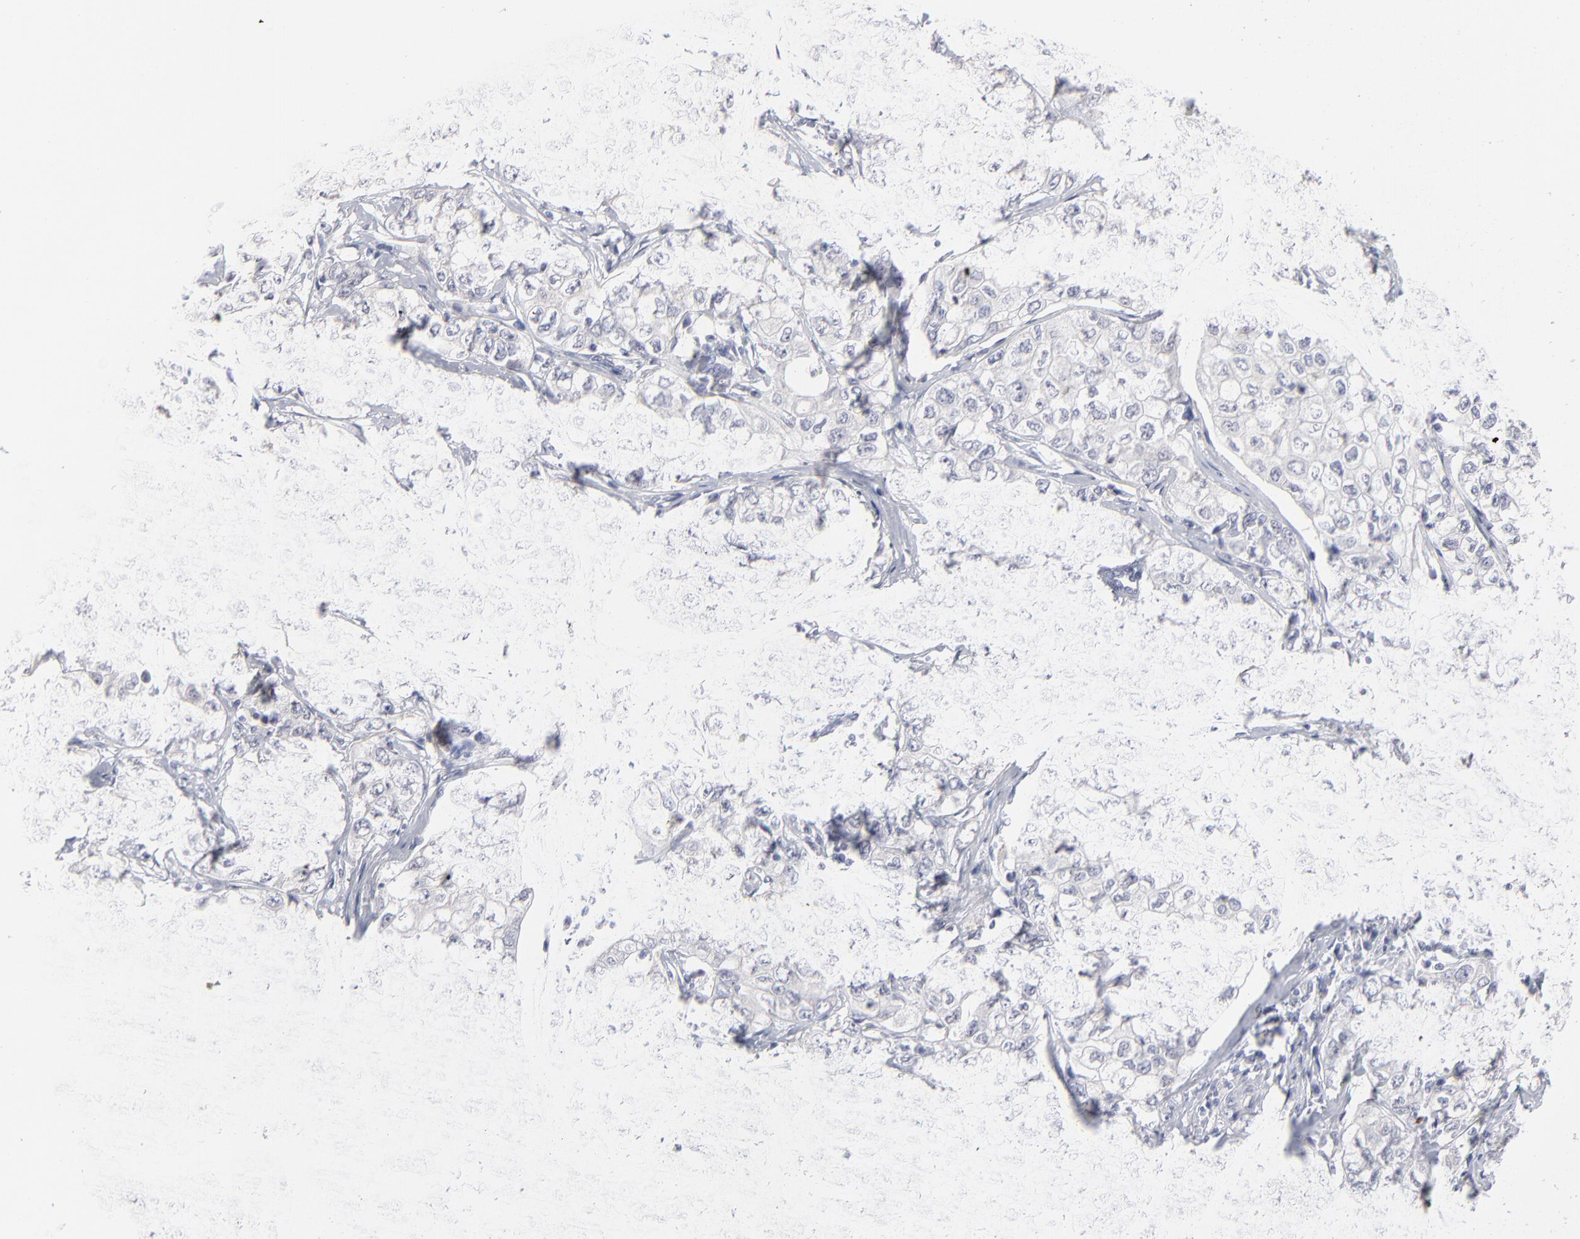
{"staining": {"intensity": "negative", "quantity": "none", "location": "none"}, "tissue": "stomach cancer", "cell_type": "Tumor cells", "image_type": "cancer", "snomed": [{"axis": "morphology", "description": "Adenocarcinoma, NOS"}, {"axis": "topography", "description": "Stomach"}], "caption": "High magnification brightfield microscopy of stomach cancer stained with DAB (3,3'-diaminobenzidine) (brown) and counterstained with hematoxylin (blue): tumor cells show no significant expression.", "gene": "RBM3", "patient": {"sex": "male", "age": 48}}